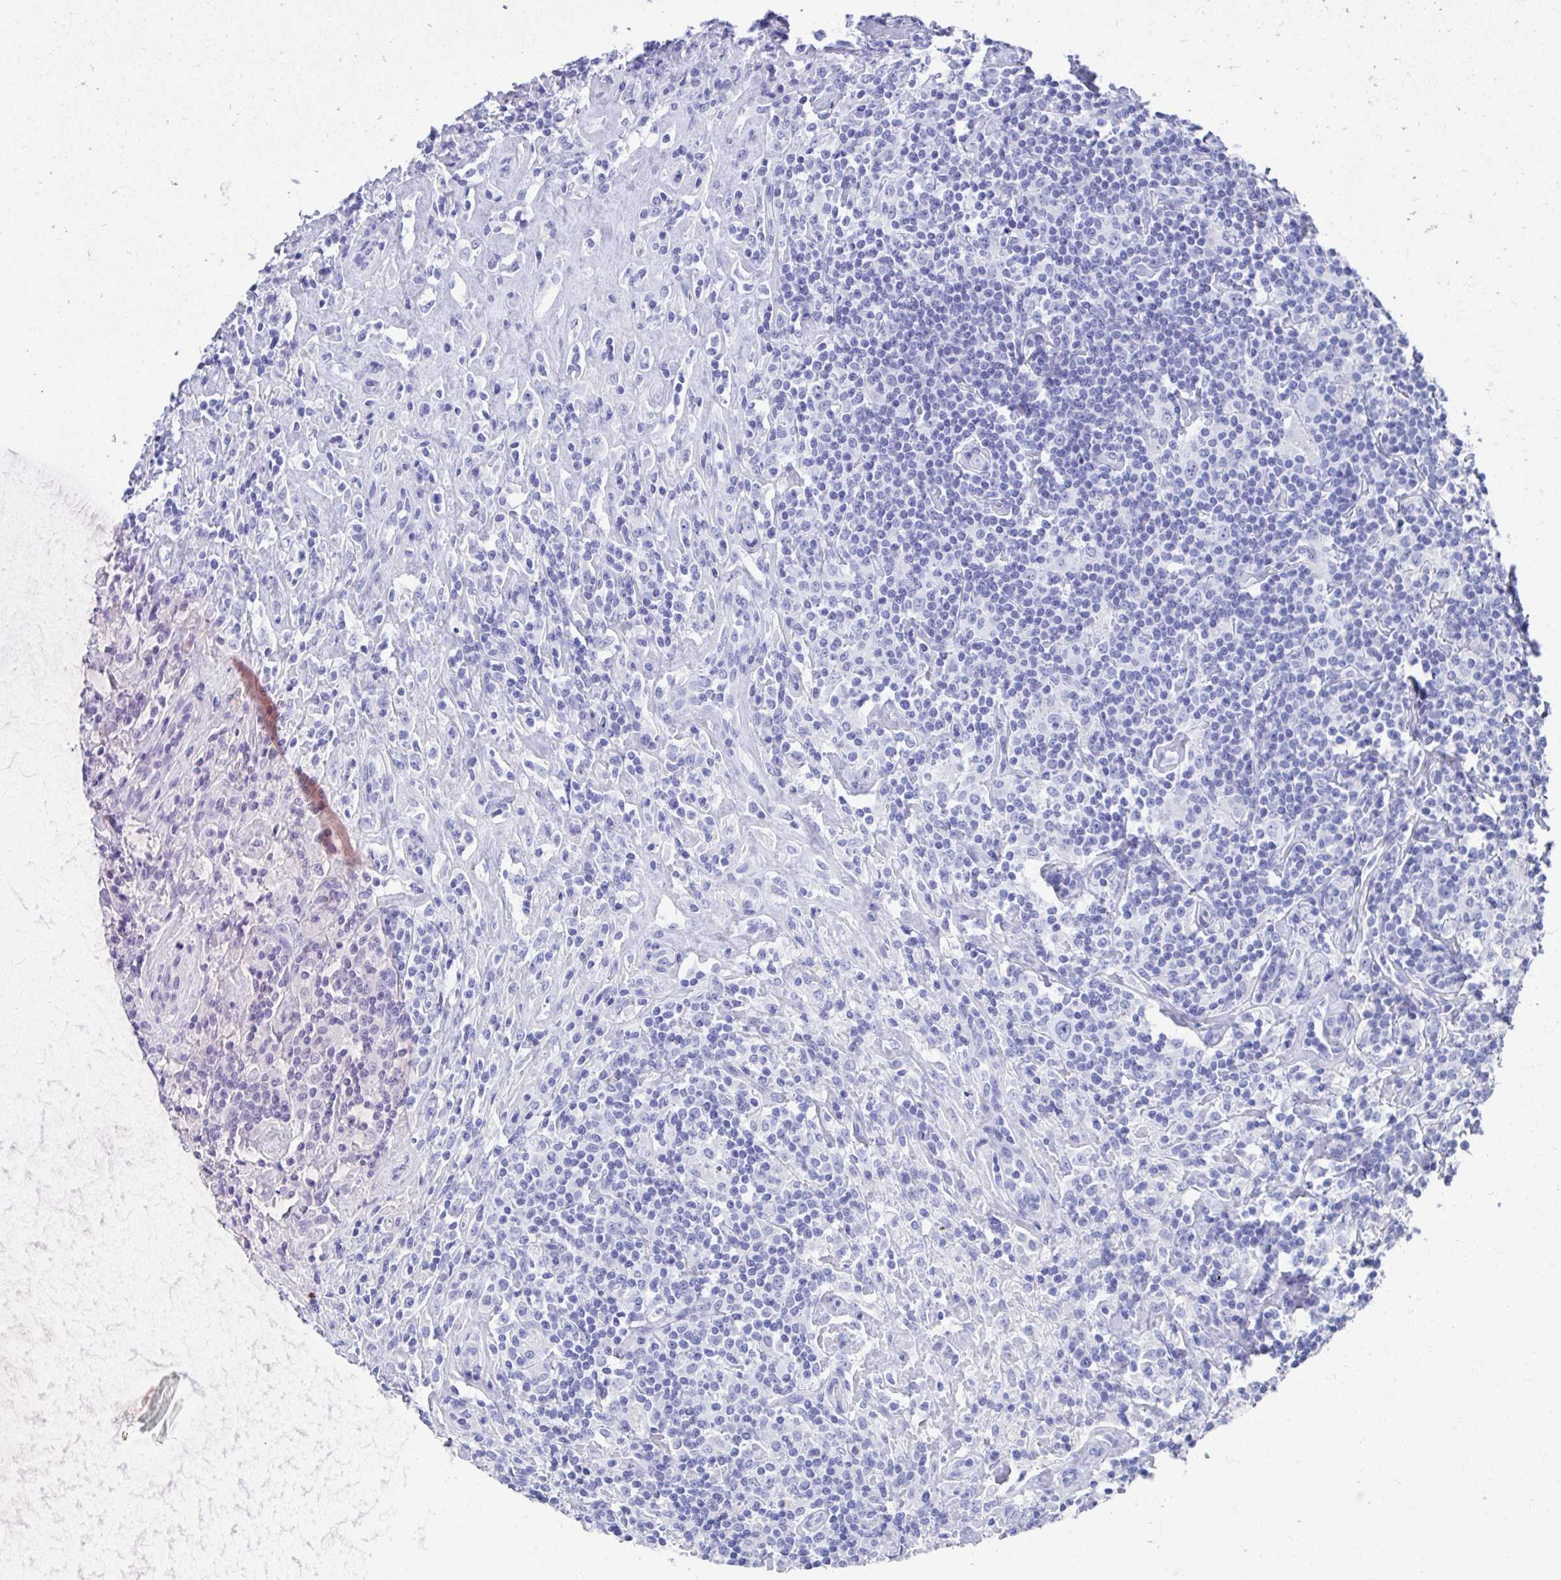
{"staining": {"intensity": "negative", "quantity": "none", "location": "none"}, "tissue": "lymphoma", "cell_type": "Tumor cells", "image_type": "cancer", "snomed": [{"axis": "morphology", "description": "Hodgkin's disease, NOS"}, {"axis": "morphology", "description": "Hodgkin's lymphoma, nodular sclerosis"}, {"axis": "topography", "description": "Lymph node"}], "caption": "Immunohistochemistry (IHC) of human Hodgkin's lymphoma, nodular sclerosis reveals no positivity in tumor cells.", "gene": "HGD", "patient": {"sex": "female", "age": 10}}